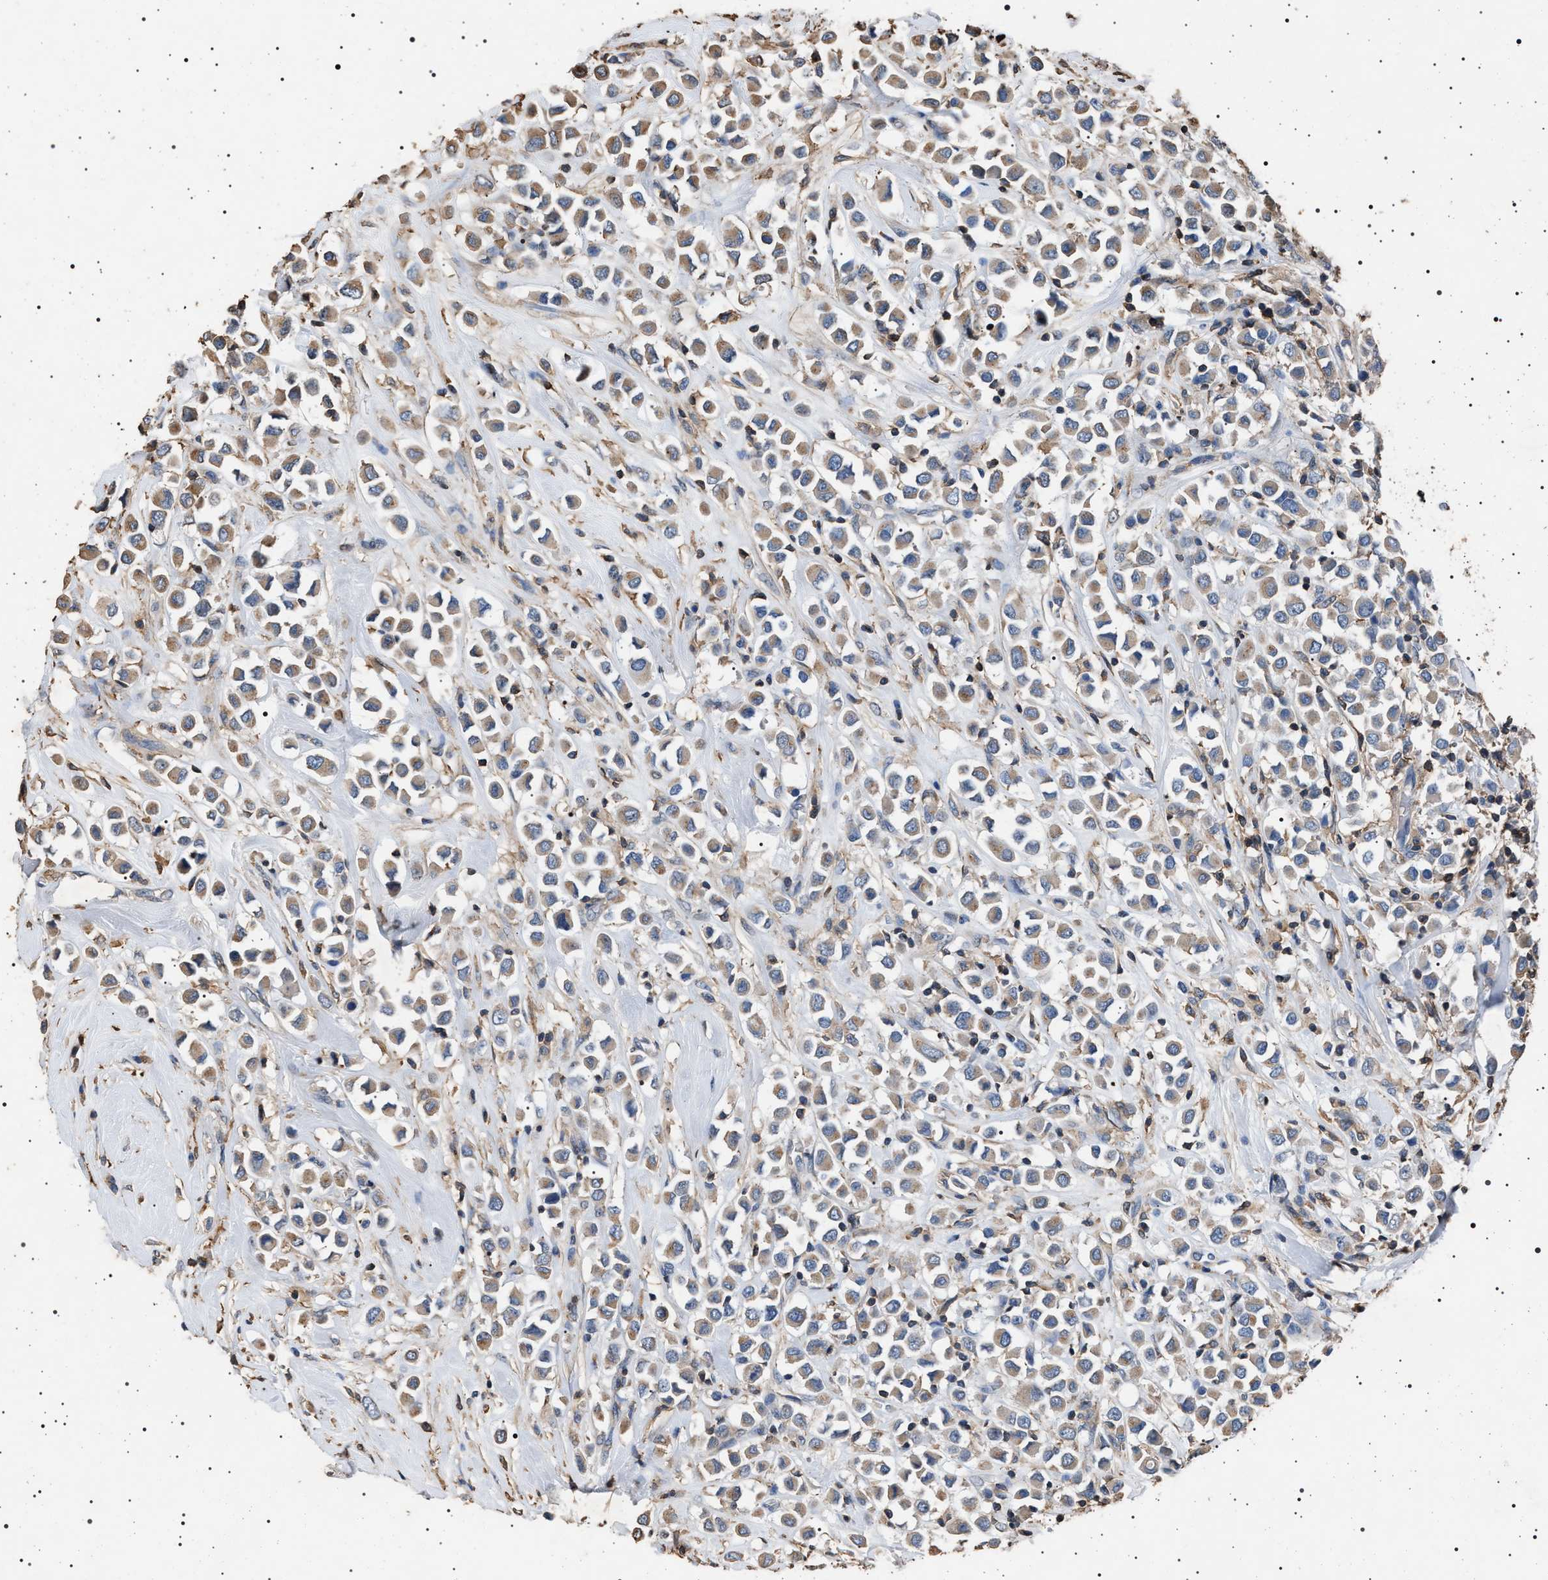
{"staining": {"intensity": "weak", "quantity": ">75%", "location": "cytoplasmic/membranous"}, "tissue": "breast cancer", "cell_type": "Tumor cells", "image_type": "cancer", "snomed": [{"axis": "morphology", "description": "Duct carcinoma"}, {"axis": "topography", "description": "Breast"}], "caption": "Immunohistochemical staining of human breast cancer reveals low levels of weak cytoplasmic/membranous expression in about >75% of tumor cells. Ihc stains the protein of interest in brown and the nuclei are stained blue.", "gene": "SMAP2", "patient": {"sex": "female", "age": 61}}